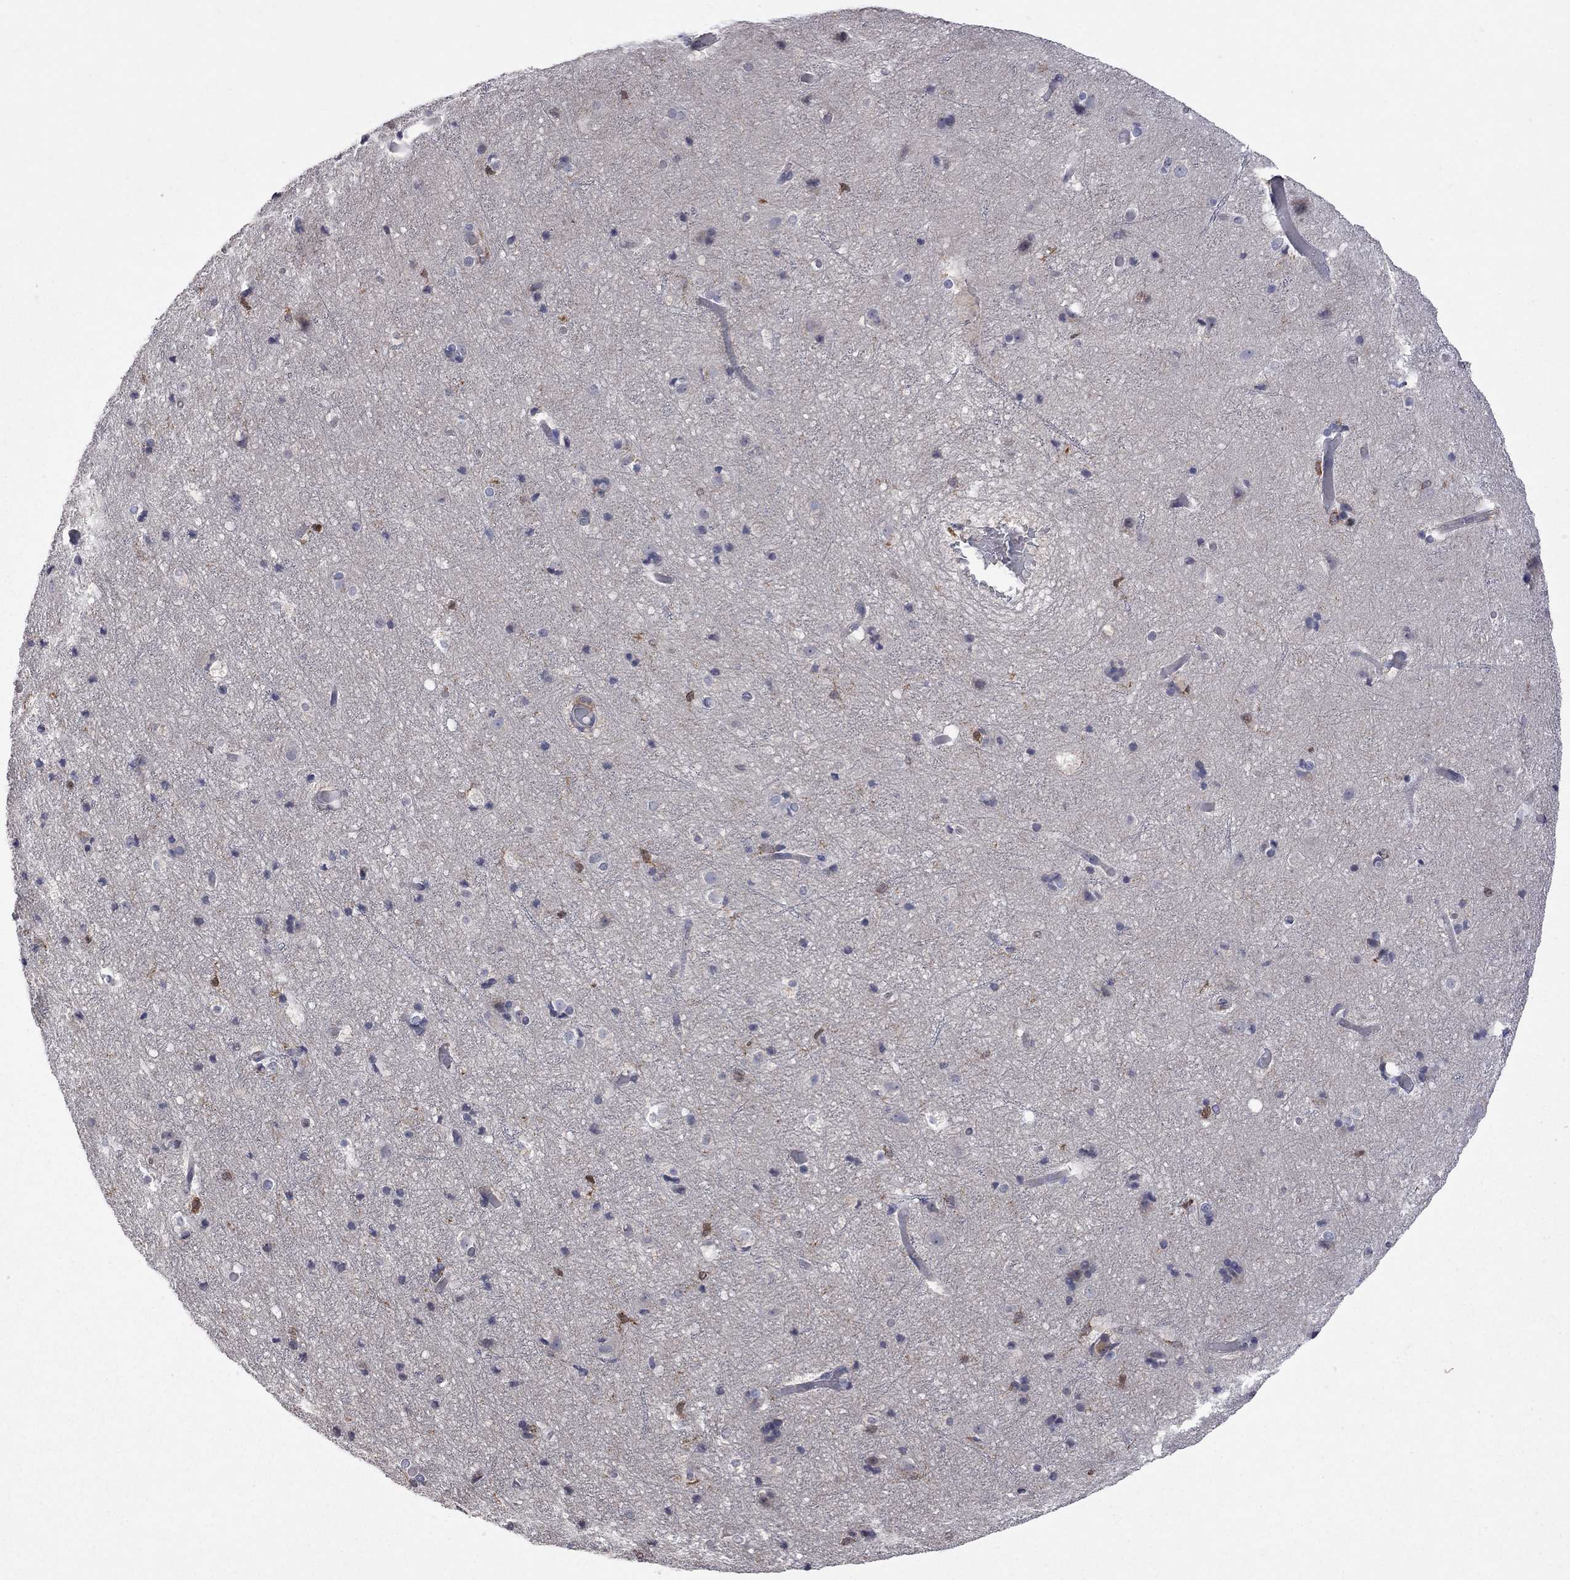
{"staining": {"intensity": "negative", "quantity": "none", "location": "none"}, "tissue": "cerebral cortex", "cell_type": "Endothelial cells", "image_type": "normal", "snomed": [{"axis": "morphology", "description": "Normal tissue, NOS"}, {"axis": "topography", "description": "Cerebral cortex"}], "caption": "An IHC photomicrograph of normal cerebral cortex is shown. There is no staining in endothelial cells of cerebral cortex. The staining is performed using DAB (3,3'-diaminobenzidine) brown chromogen with nuclei counter-stained in using hematoxylin.", "gene": "ABI3", "patient": {"sex": "female", "age": 52}}